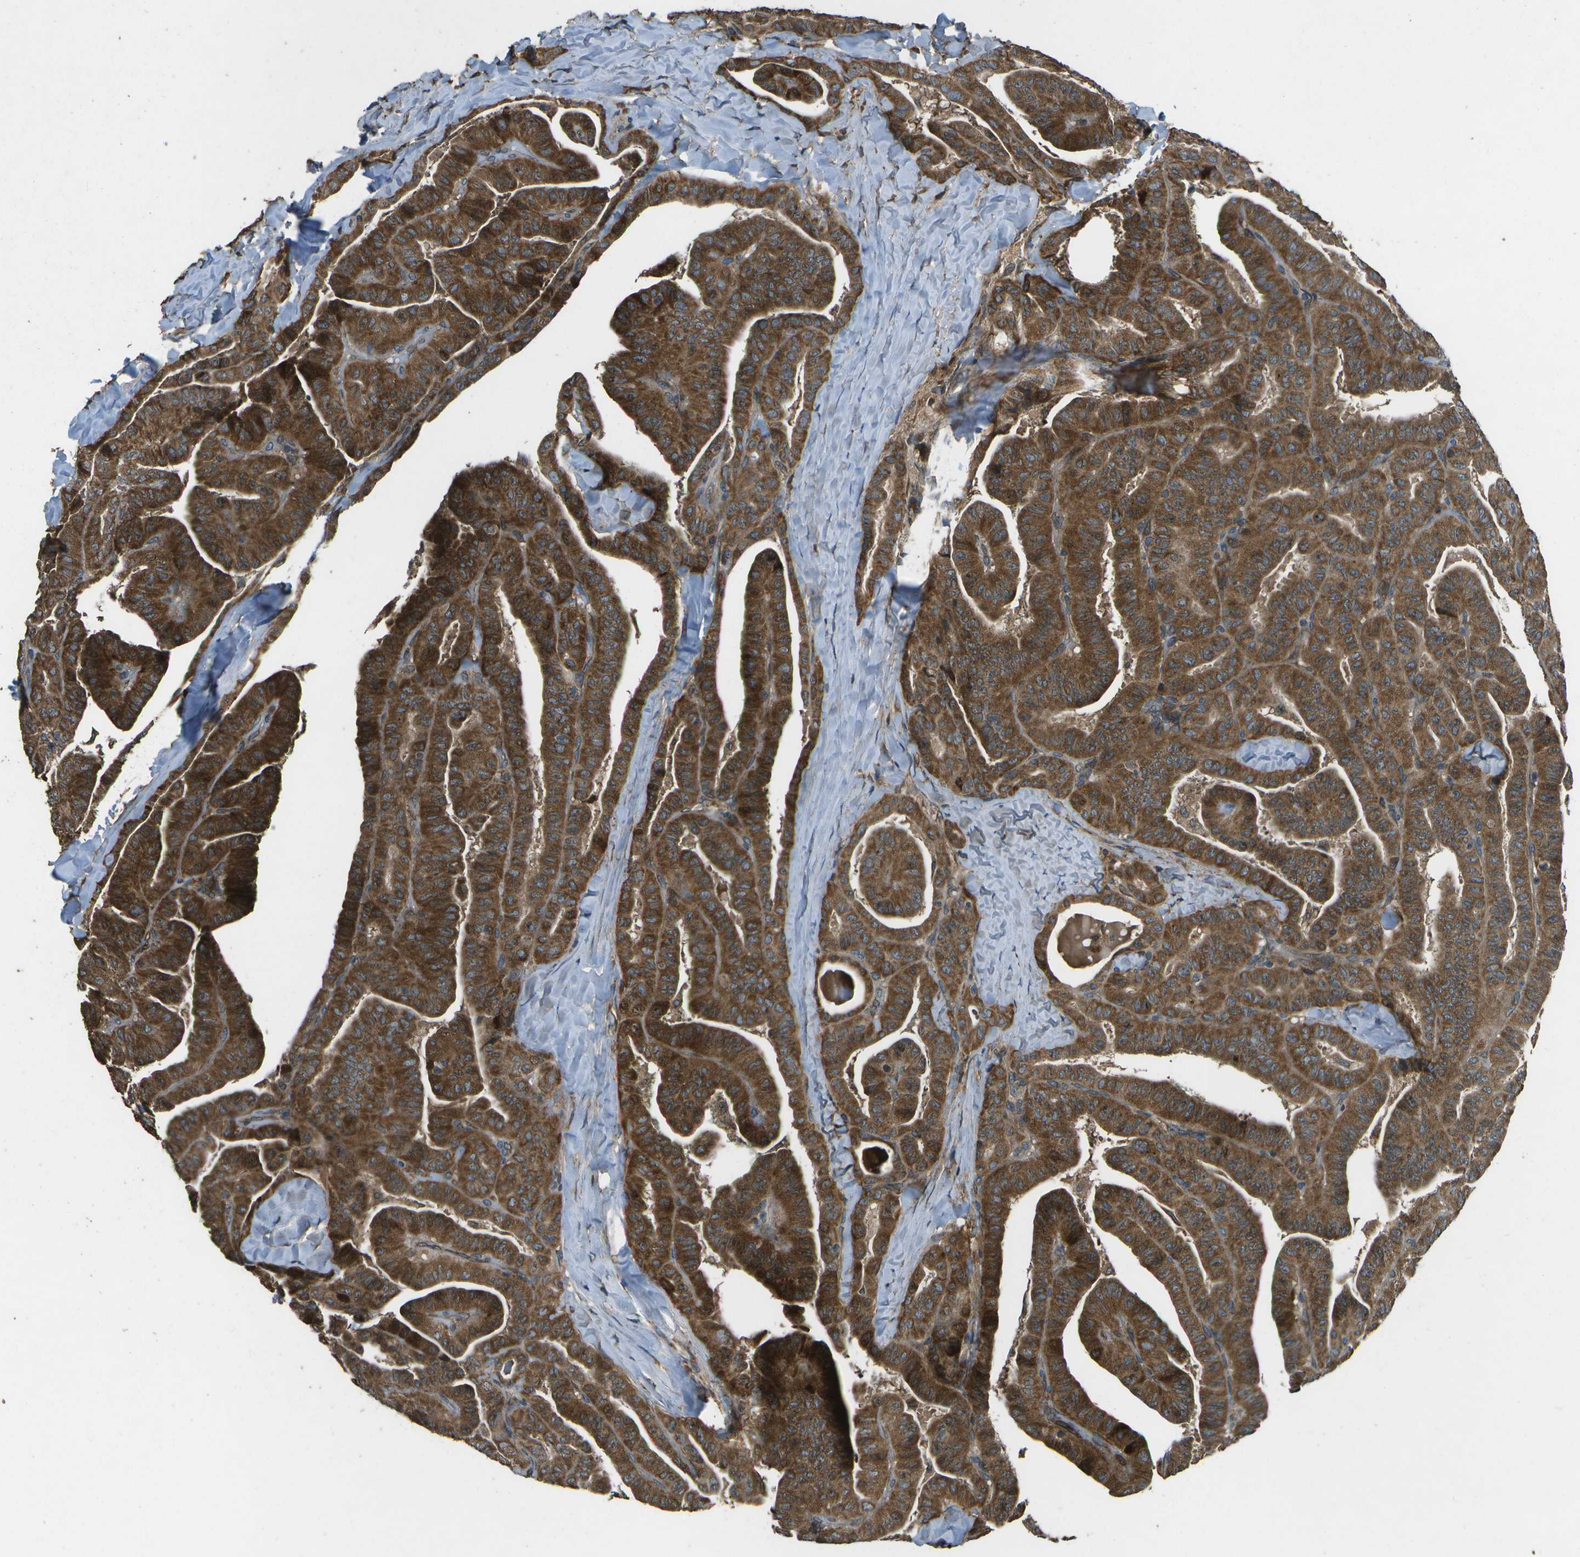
{"staining": {"intensity": "strong", "quantity": ">75%", "location": "cytoplasmic/membranous"}, "tissue": "thyroid cancer", "cell_type": "Tumor cells", "image_type": "cancer", "snomed": [{"axis": "morphology", "description": "Papillary adenocarcinoma, NOS"}, {"axis": "topography", "description": "Thyroid gland"}], "caption": "Thyroid papillary adenocarcinoma was stained to show a protein in brown. There is high levels of strong cytoplasmic/membranous positivity in approximately >75% of tumor cells. (DAB = brown stain, brightfield microscopy at high magnification).", "gene": "HFE", "patient": {"sex": "male", "age": 77}}